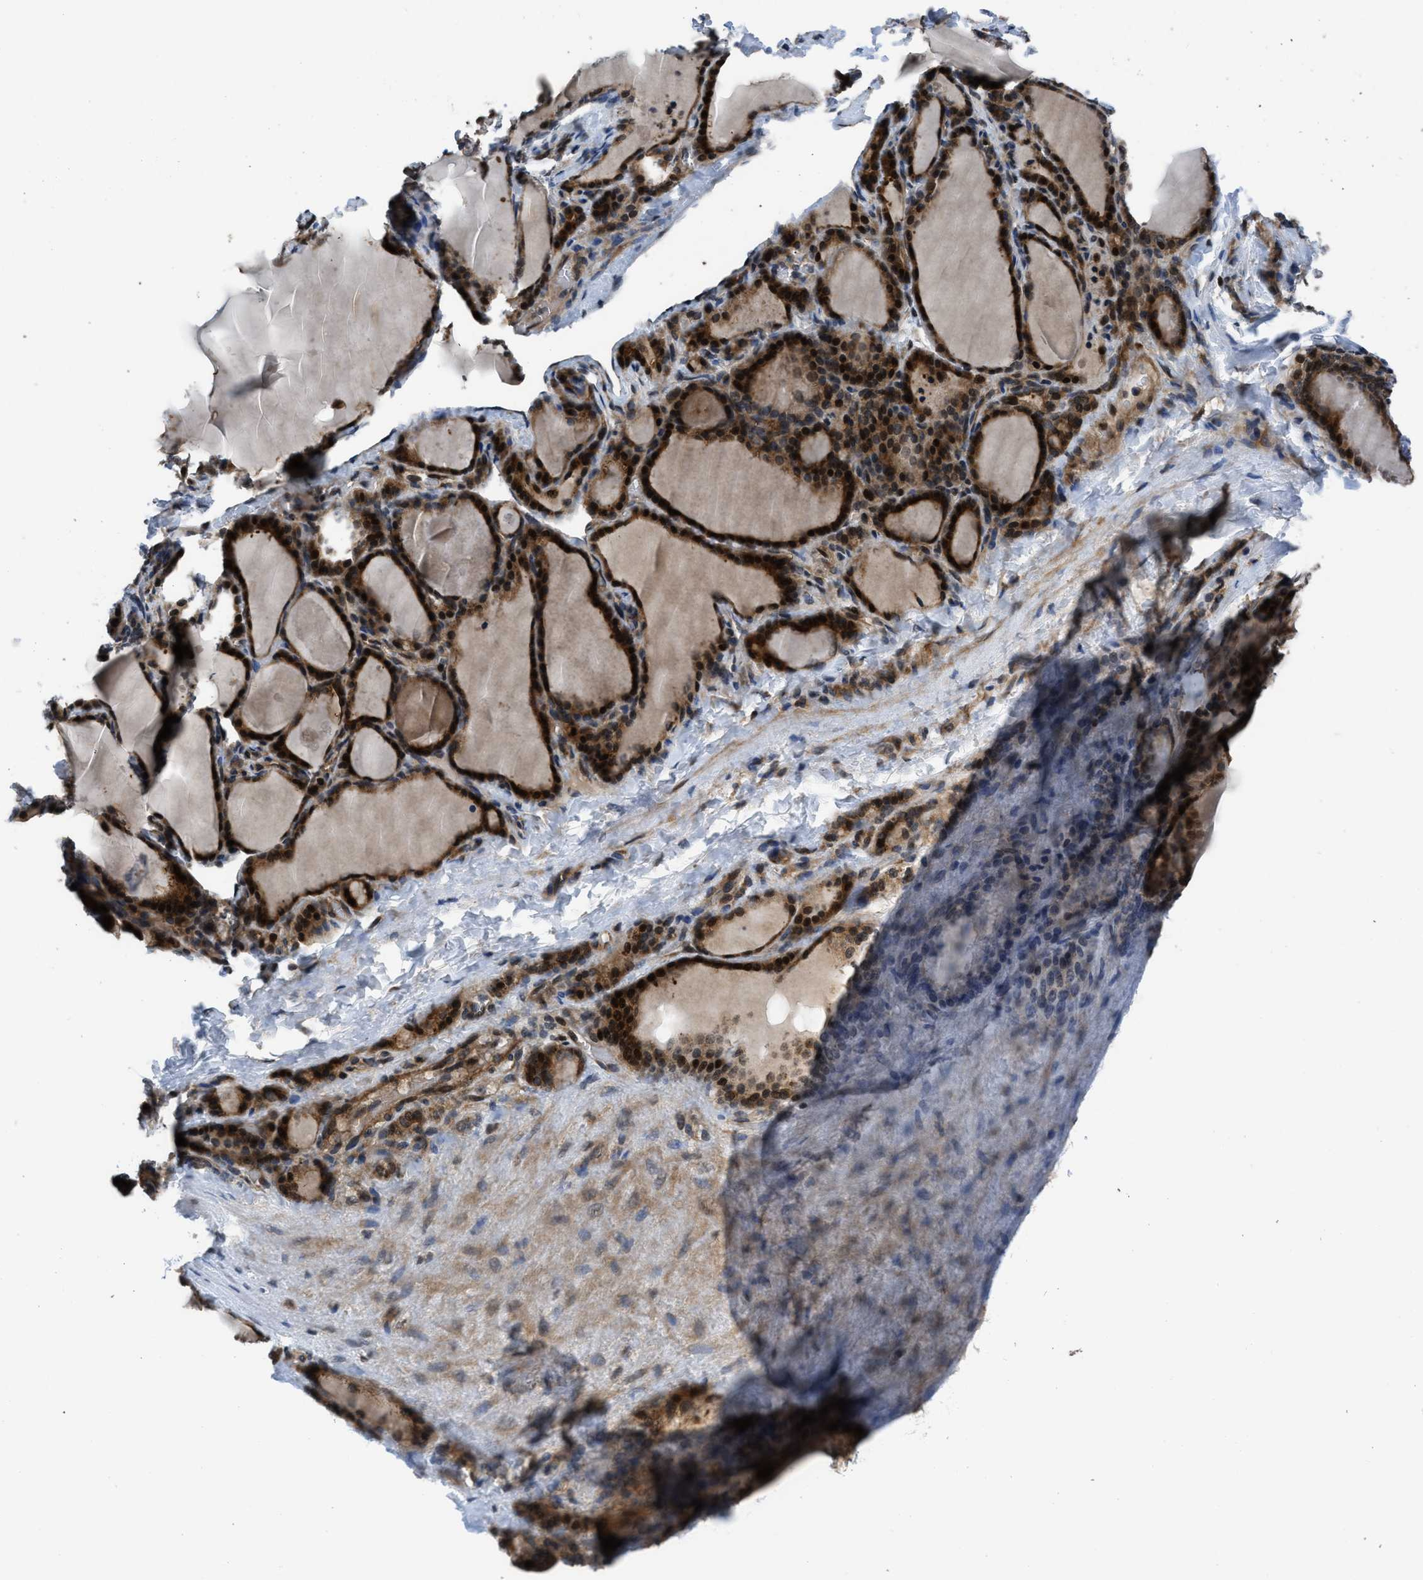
{"staining": {"intensity": "strong", "quantity": ">75%", "location": "cytoplasmic/membranous,nuclear"}, "tissue": "thyroid gland", "cell_type": "Glandular cells", "image_type": "normal", "snomed": [{"axis": "morphology", "description": "Normal tissue, NOS"}, {"axis": "topography", "description": "Thyroid gland"}], "caption": "Protein analysis of normal thyroid gland demonstrates strong cytoplasmic/membranous,nuclear staining in approximately >75% of glandular cells.", "gene": "CTBS", "patient": {"sex": "female", "age": 28}}